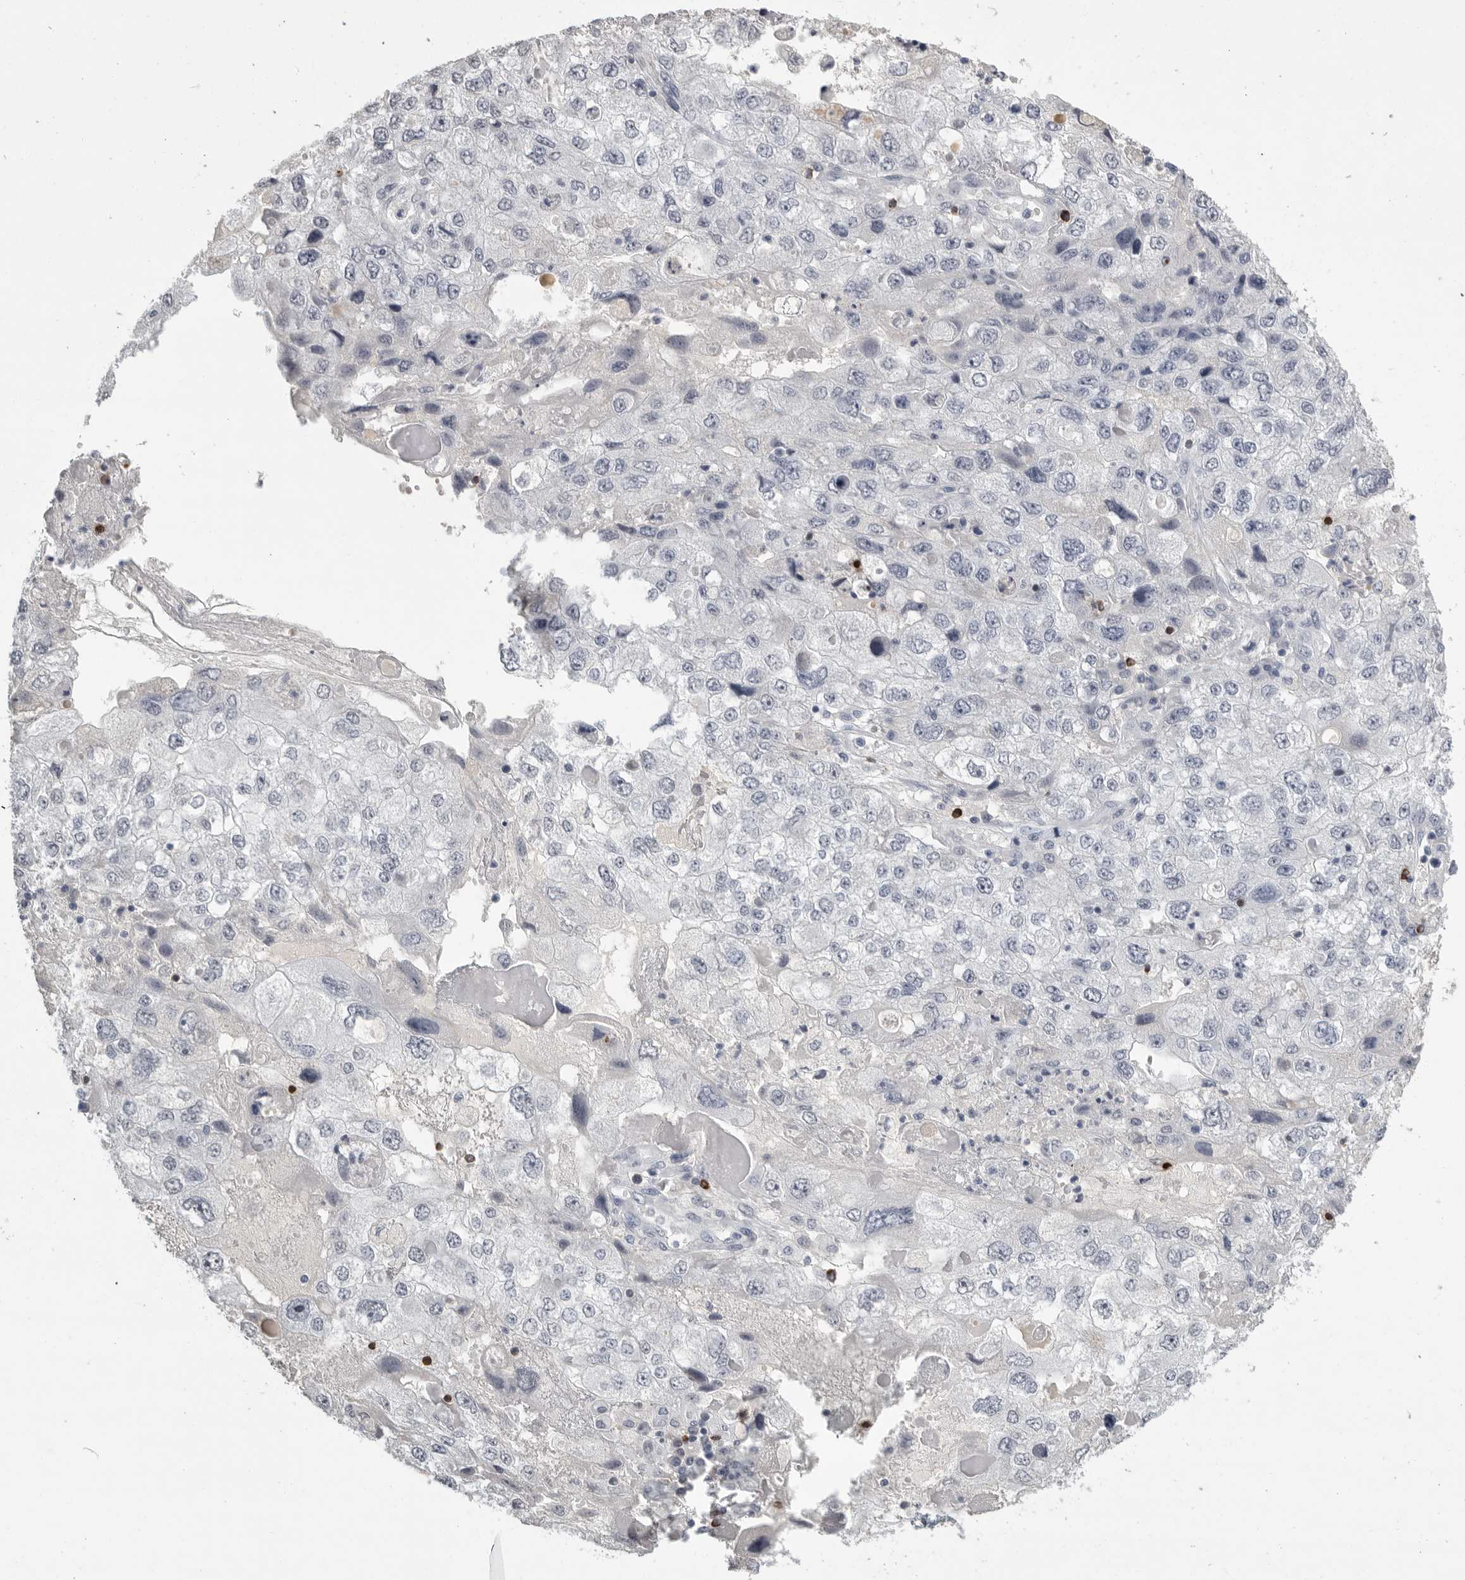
{"staining": {"intensity": "negative", "quantity": "none", "location": "none"}, "tissue": "endometrial cancer", "cell_type": "Tumor cells", "image_type": "cancer", "snomed": [{"axis": "morphology", "description": "Adenocarcinoma, NOS"}, {"axis": "topography", "description": "Endometrium"}], "caption": "Human endometrial adenocarcinoma stained for a protein using IHC displays no positivity in tumor cells.", "gene": "GNLY", "patient": {"sex": "female", "age": 49}}